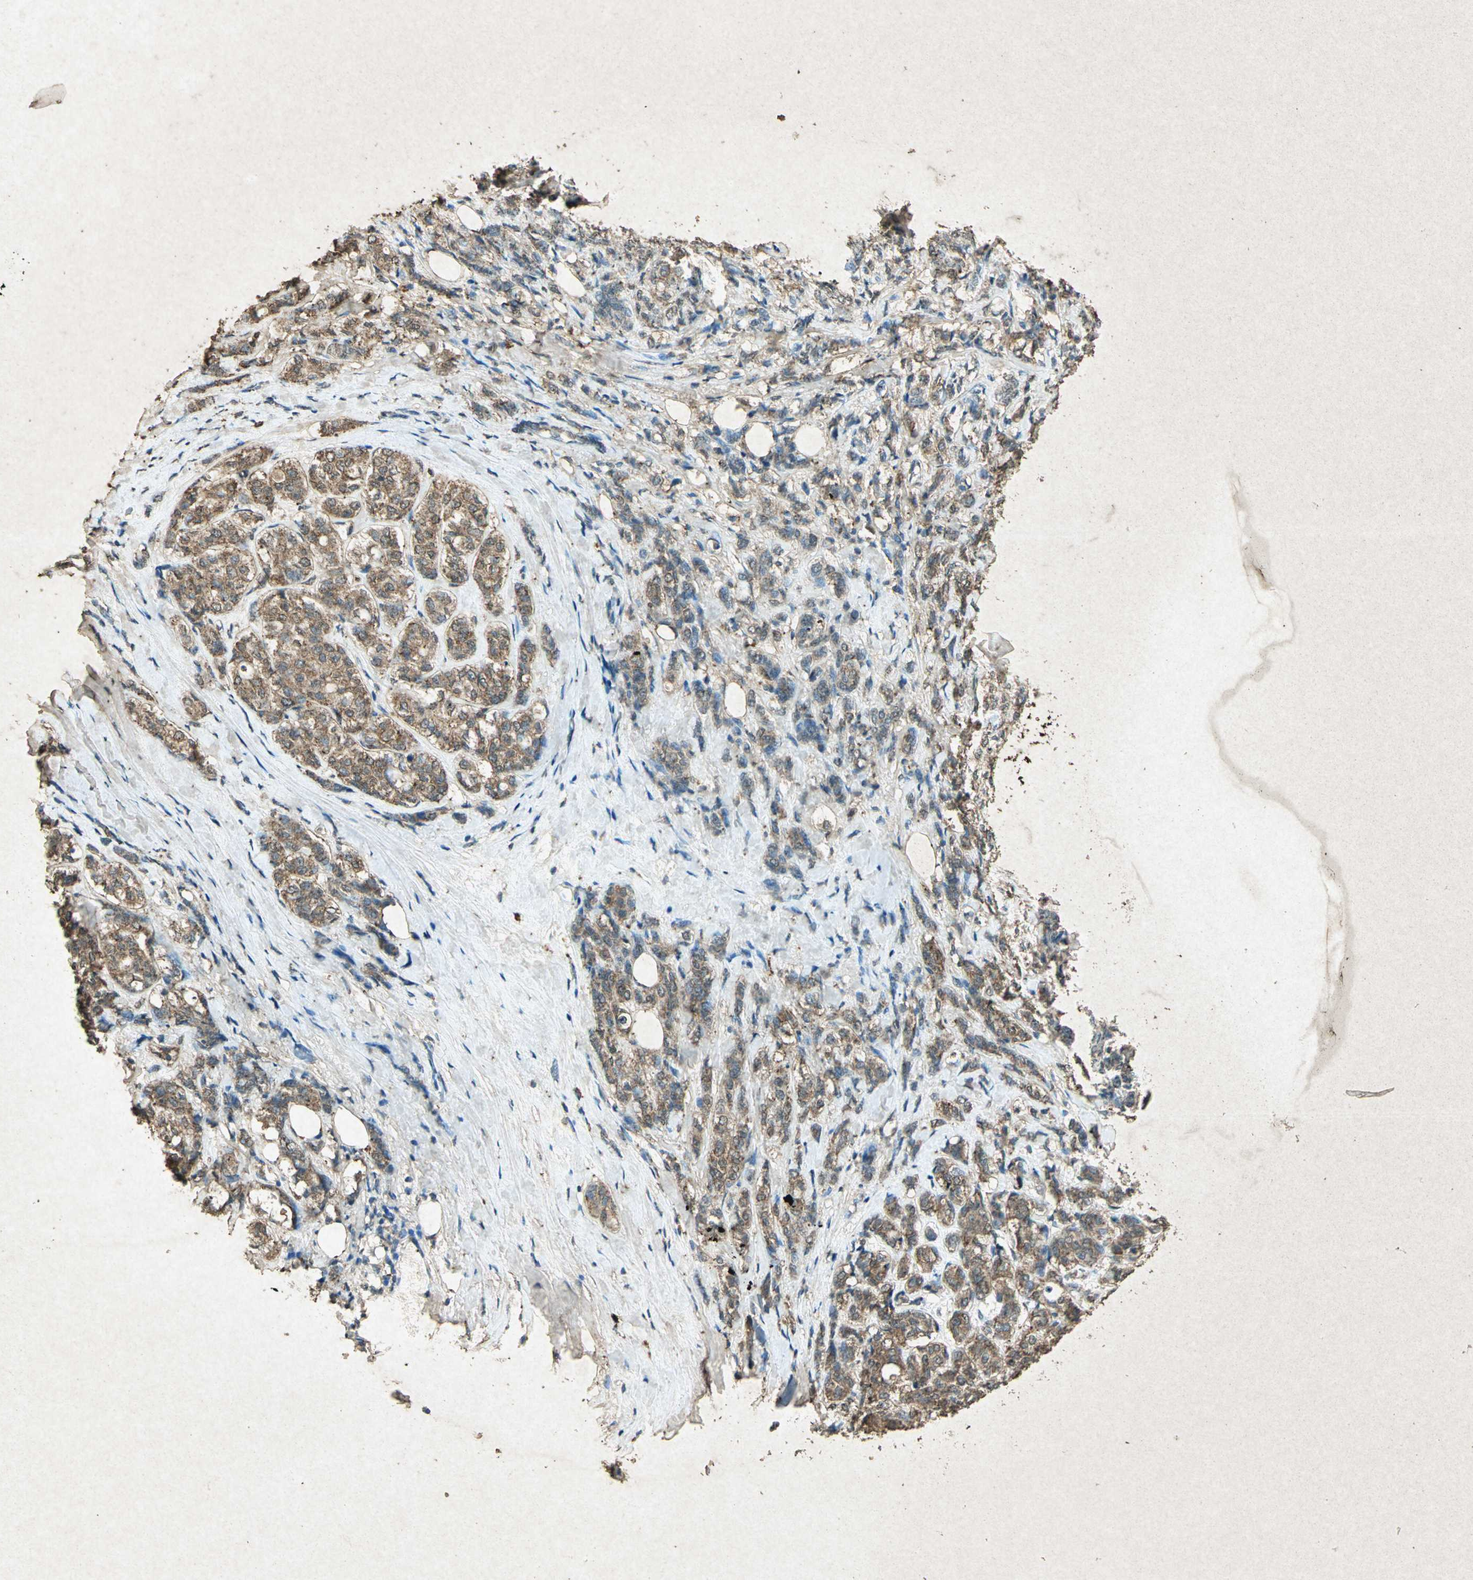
{"staining": {"intensity": "moderate", "quantity": "25%-75%", "location": "cytoplasmic/membranous"}, "tissue": "breast cancer", "cell_type": "Tumor cells", "image_type": "cancer", "snomed": [{"axis": "morphology", "description": "Lobular carcinoma"}, {"axis": "topography", "description": "Breast"}], "caption": "Breast cancer (lobular carcinoma) stained with a protein marker reveals moderate staining in tumor cells.", "gene": "PSEN1", "patient": {"sex": "female", "age": 60}}